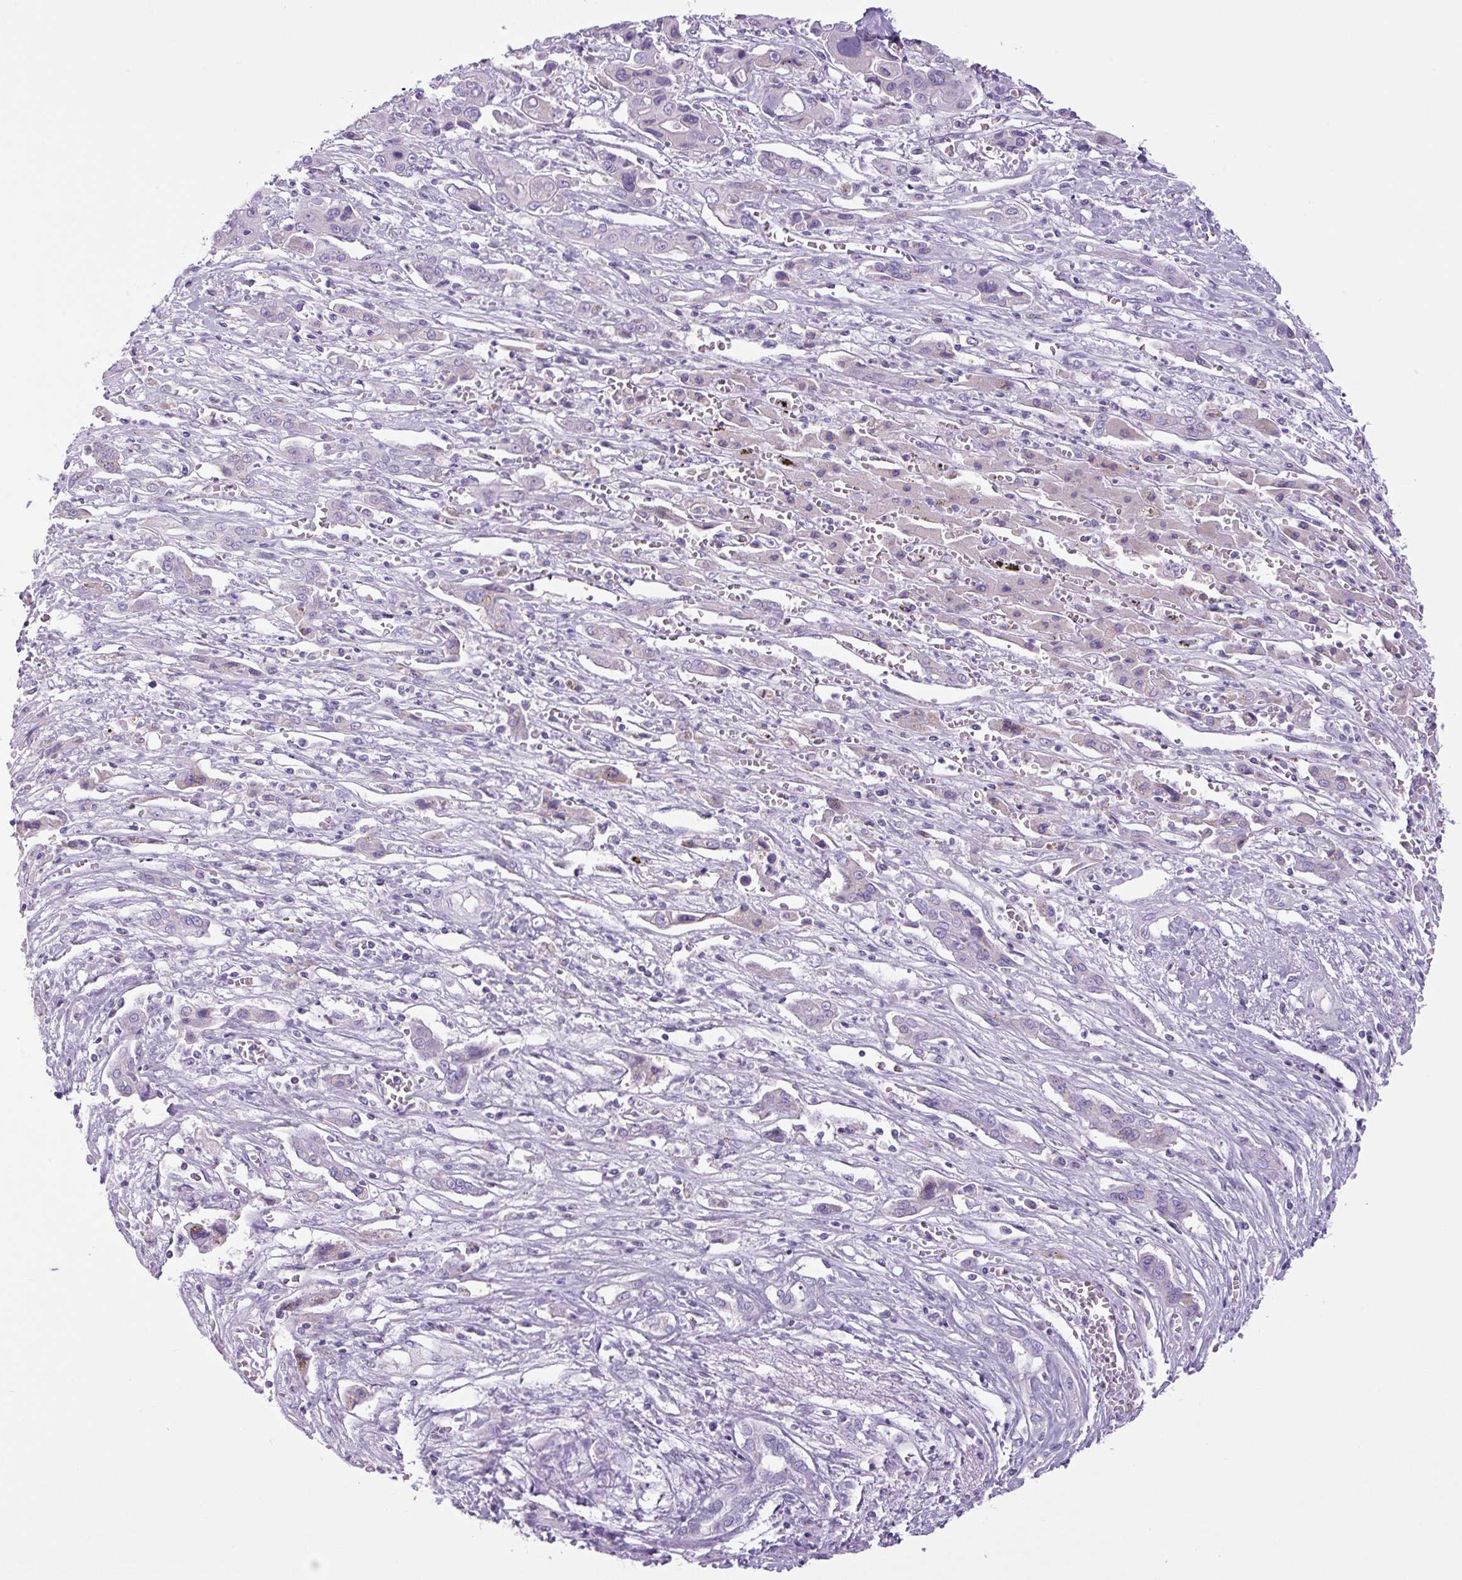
{"staining": {"intensity": "negative", "quantity": "none", "location": "none"}, "tissue": "liver cancer", "cell_type": "Tumor cells", "image_type": "cancer", "snomed": [{"axis": "morphology", "description": "Cholangiocarcinoma"}, {"axis": "topography", "description": "Liver"}], "caption": "A histopathology image of human liver cancer (cholangiocarcinoma) is negative for staining in tumor cells. (IHC, brightfield microscopy, high magnification).", "gene": "CHGA", "patient": {"sex": "male", "age": 67}}